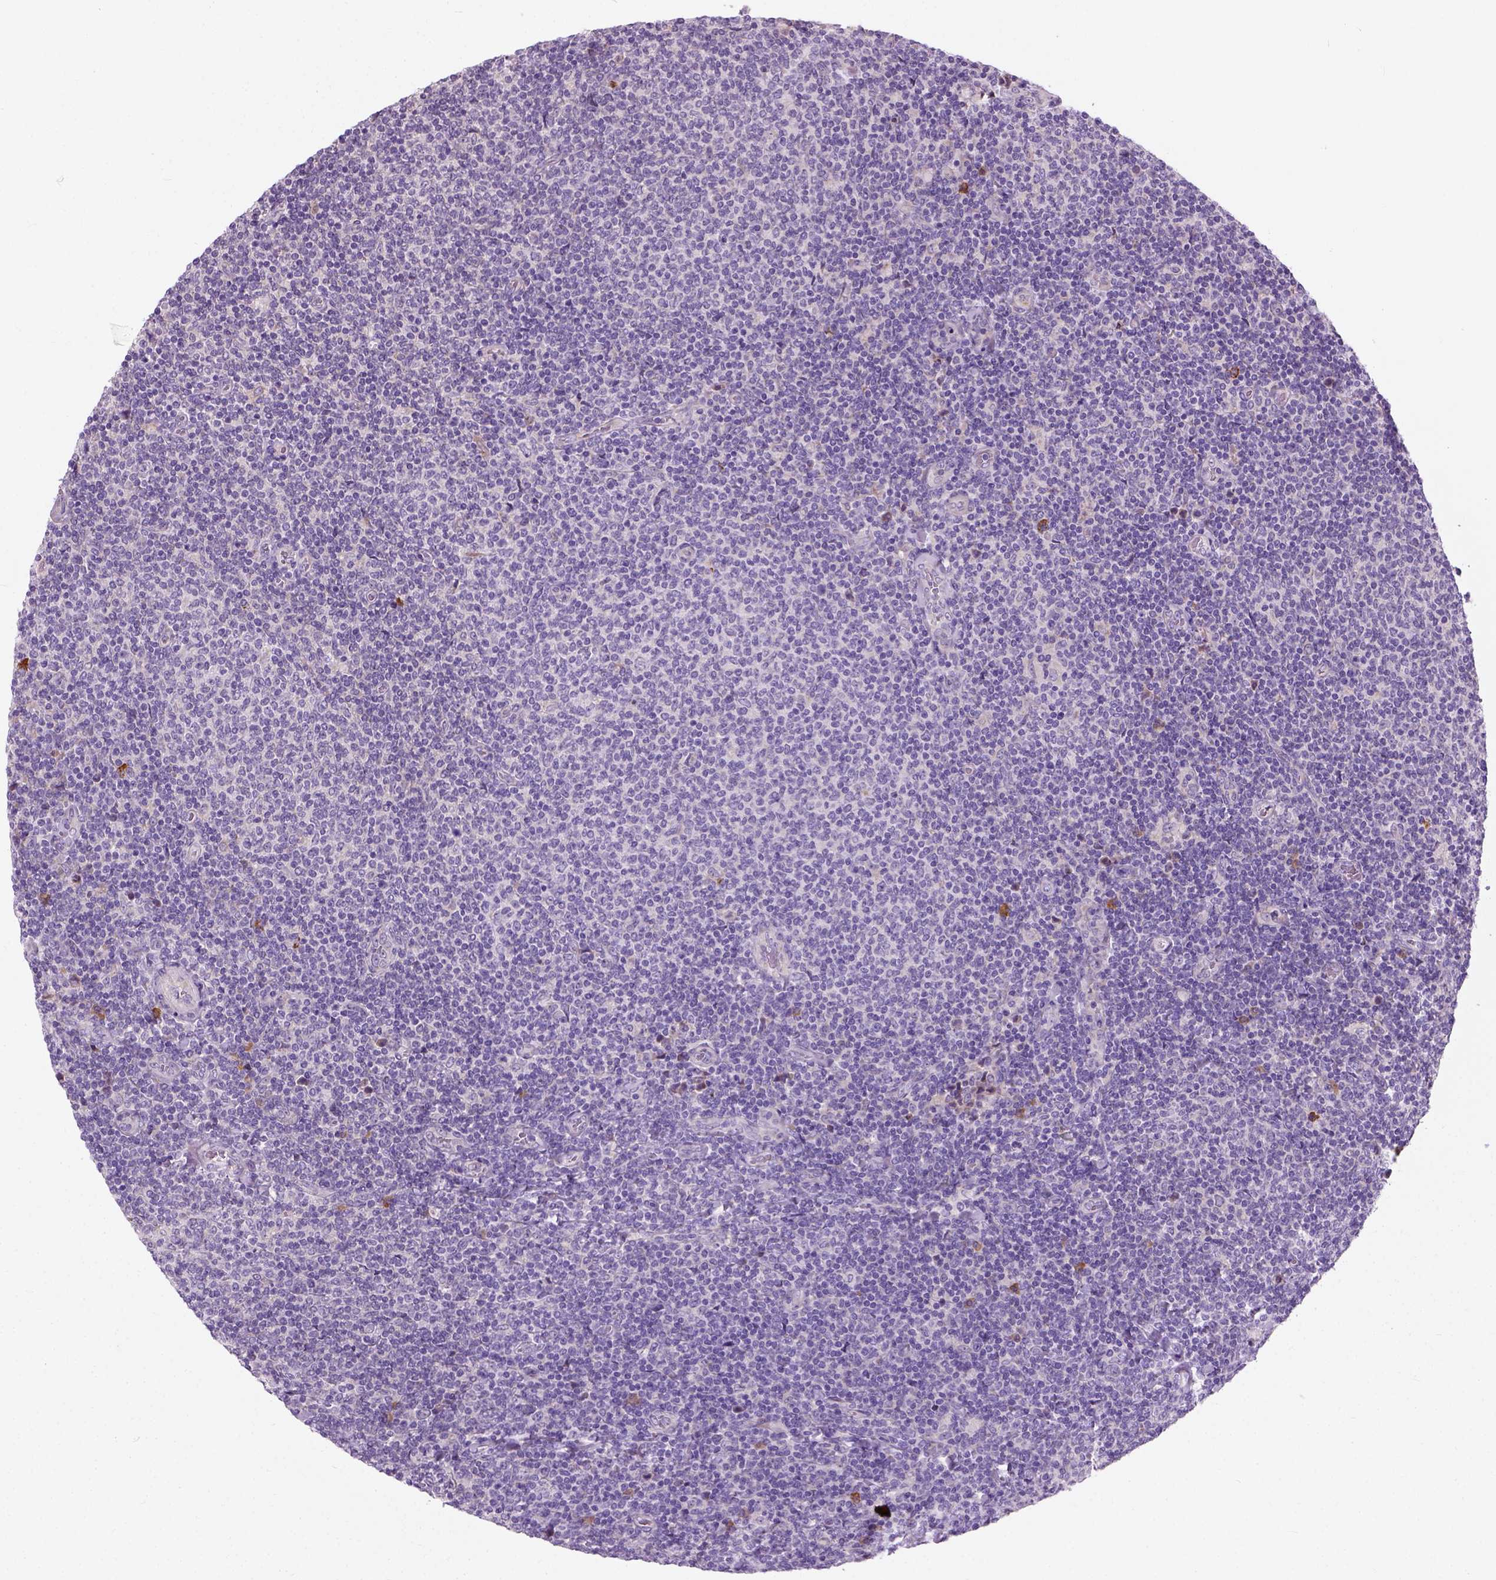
{"staining": {"intensity": "negative", "quantity": "none", "location": "none"}, "tissue": "lymphoma", "cell_type": "Tumor cells", "image_type": "cancer", "snomed": [{"axis": "morphology", "description": "Malignant lymphoma, non-Hodgkin's type, Low grade"}, {"axis": "topography", "description": "Lymph node"}], "caption": "IHC of low-grade malignant lymphoma, non-Hodgkin's type exhibits no expression in tumor cells.", "gene": "TRIM72", "patient": {"sex": "male", "age": 52}}